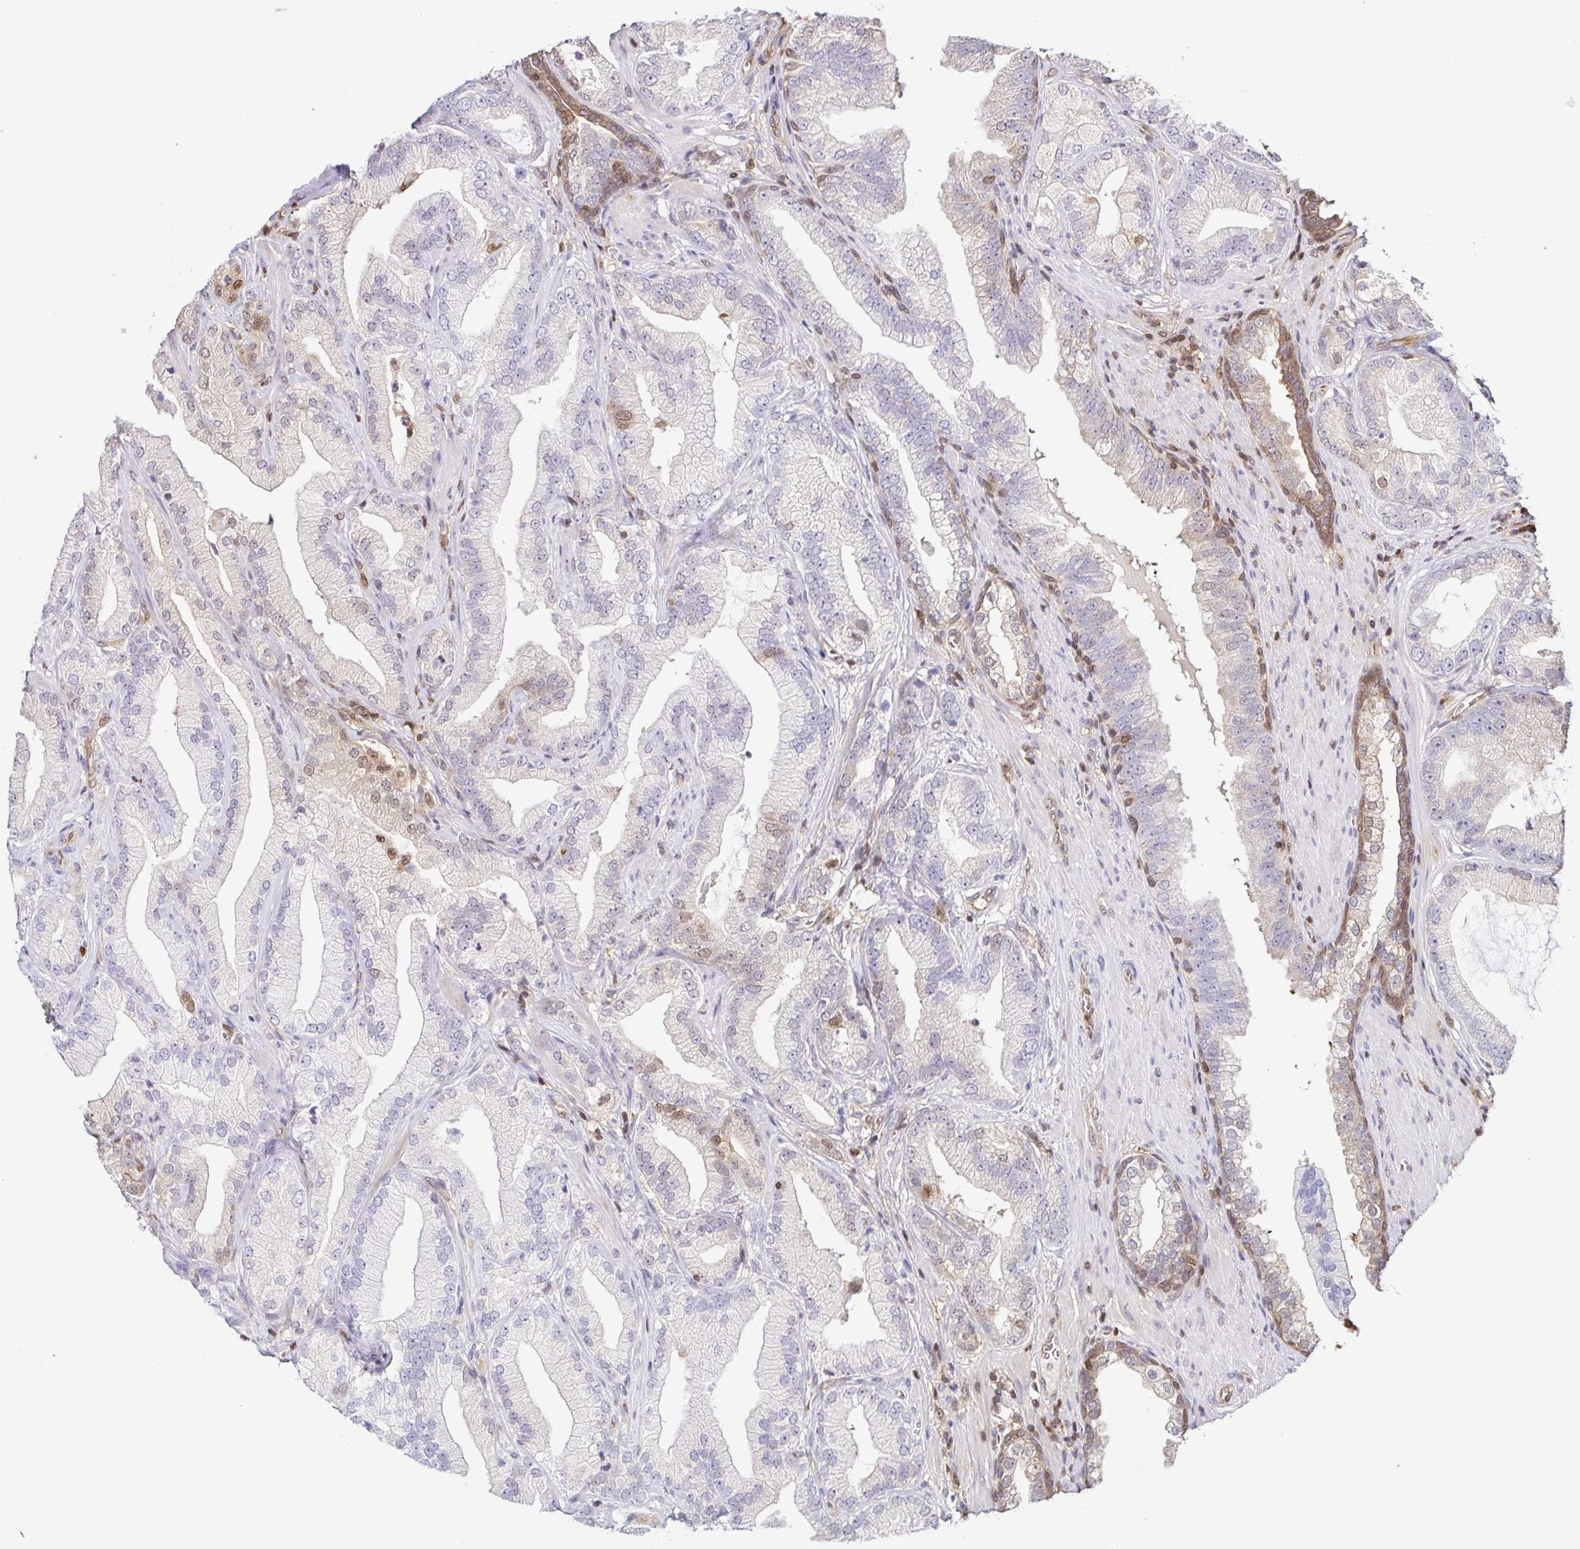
{"staining": {"intensity": "negative", "quantity": "none", "location": "none"}, "tissue": "prostate cancer", "cell_type": "Tumor cells", "image_type": "cancer", "snomed": [{"axis": "morphology", "description": "Adenocarcinoma, Low grade"}, {"axis": "topography", "description": "Prostate"}], "caption": "An immunohistochemistry (IHC) image of prostate cancer is shown. There is no staining in tumor cells of prostate cancer. (DAB immunohistochemistry (IHC) visualized using brightfield microscopy, high magnification).", "gene": "PSMB9", "patient": {"sex": "male", "age": 62}}